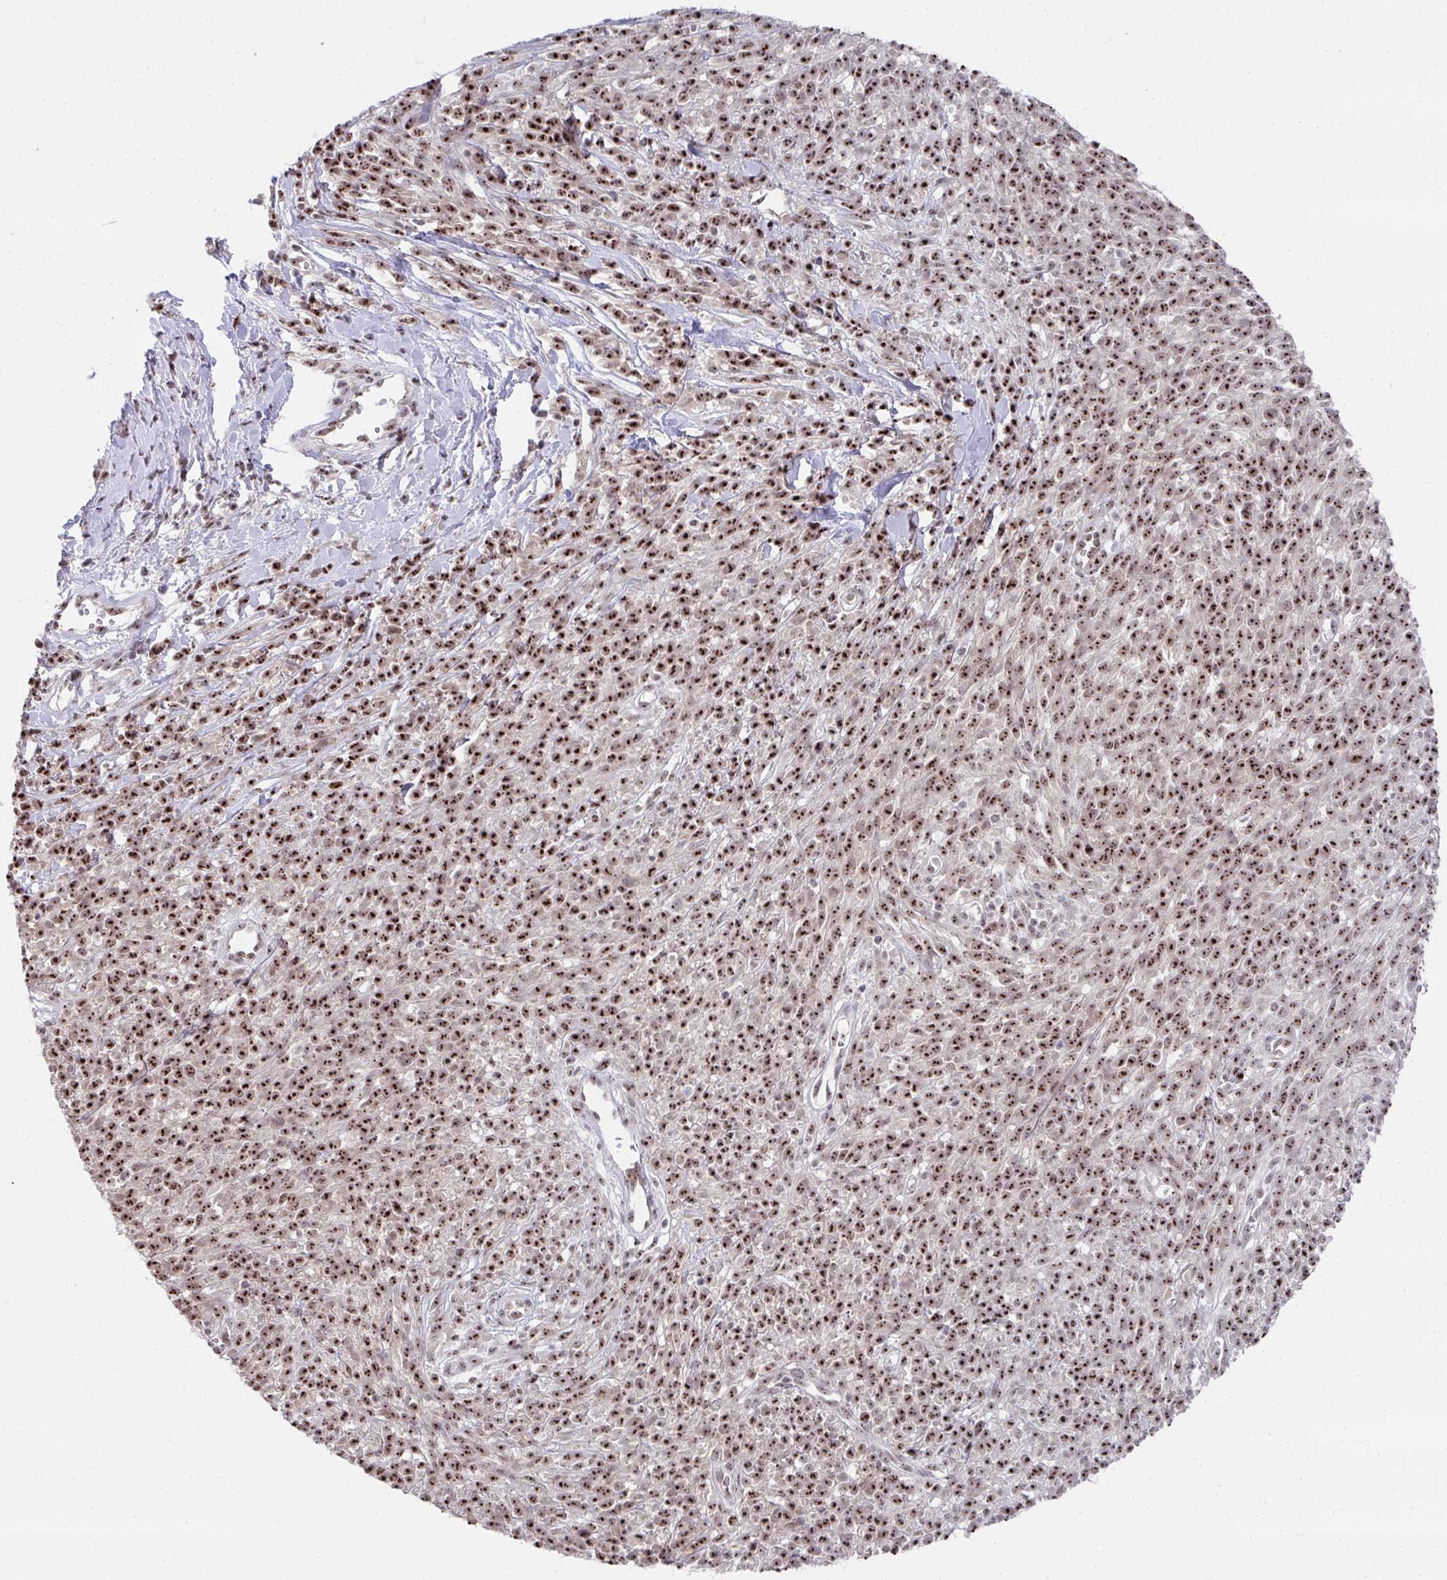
{"staining": {"intensity": "strong", "quantity": ">75%", "location": "nuclear"}, "tissue": "melanoma", "cell_type": "Tumor cells", "image_type": "cancer", "snomed": [{"axis": "morphology", "description": "Malignant melanoma, NOS"}, {"axis": "topography", "description": "Skin"}, {"axis": "topography", "description": "Skin of trunk"}], "caption": "The histopathology image reveals a brown stain indicating the presence of a protein in the nuclear of tumor cells in melanoma.", "gene": "HIRA", "patient": {"sex": "male", "age": 74}}